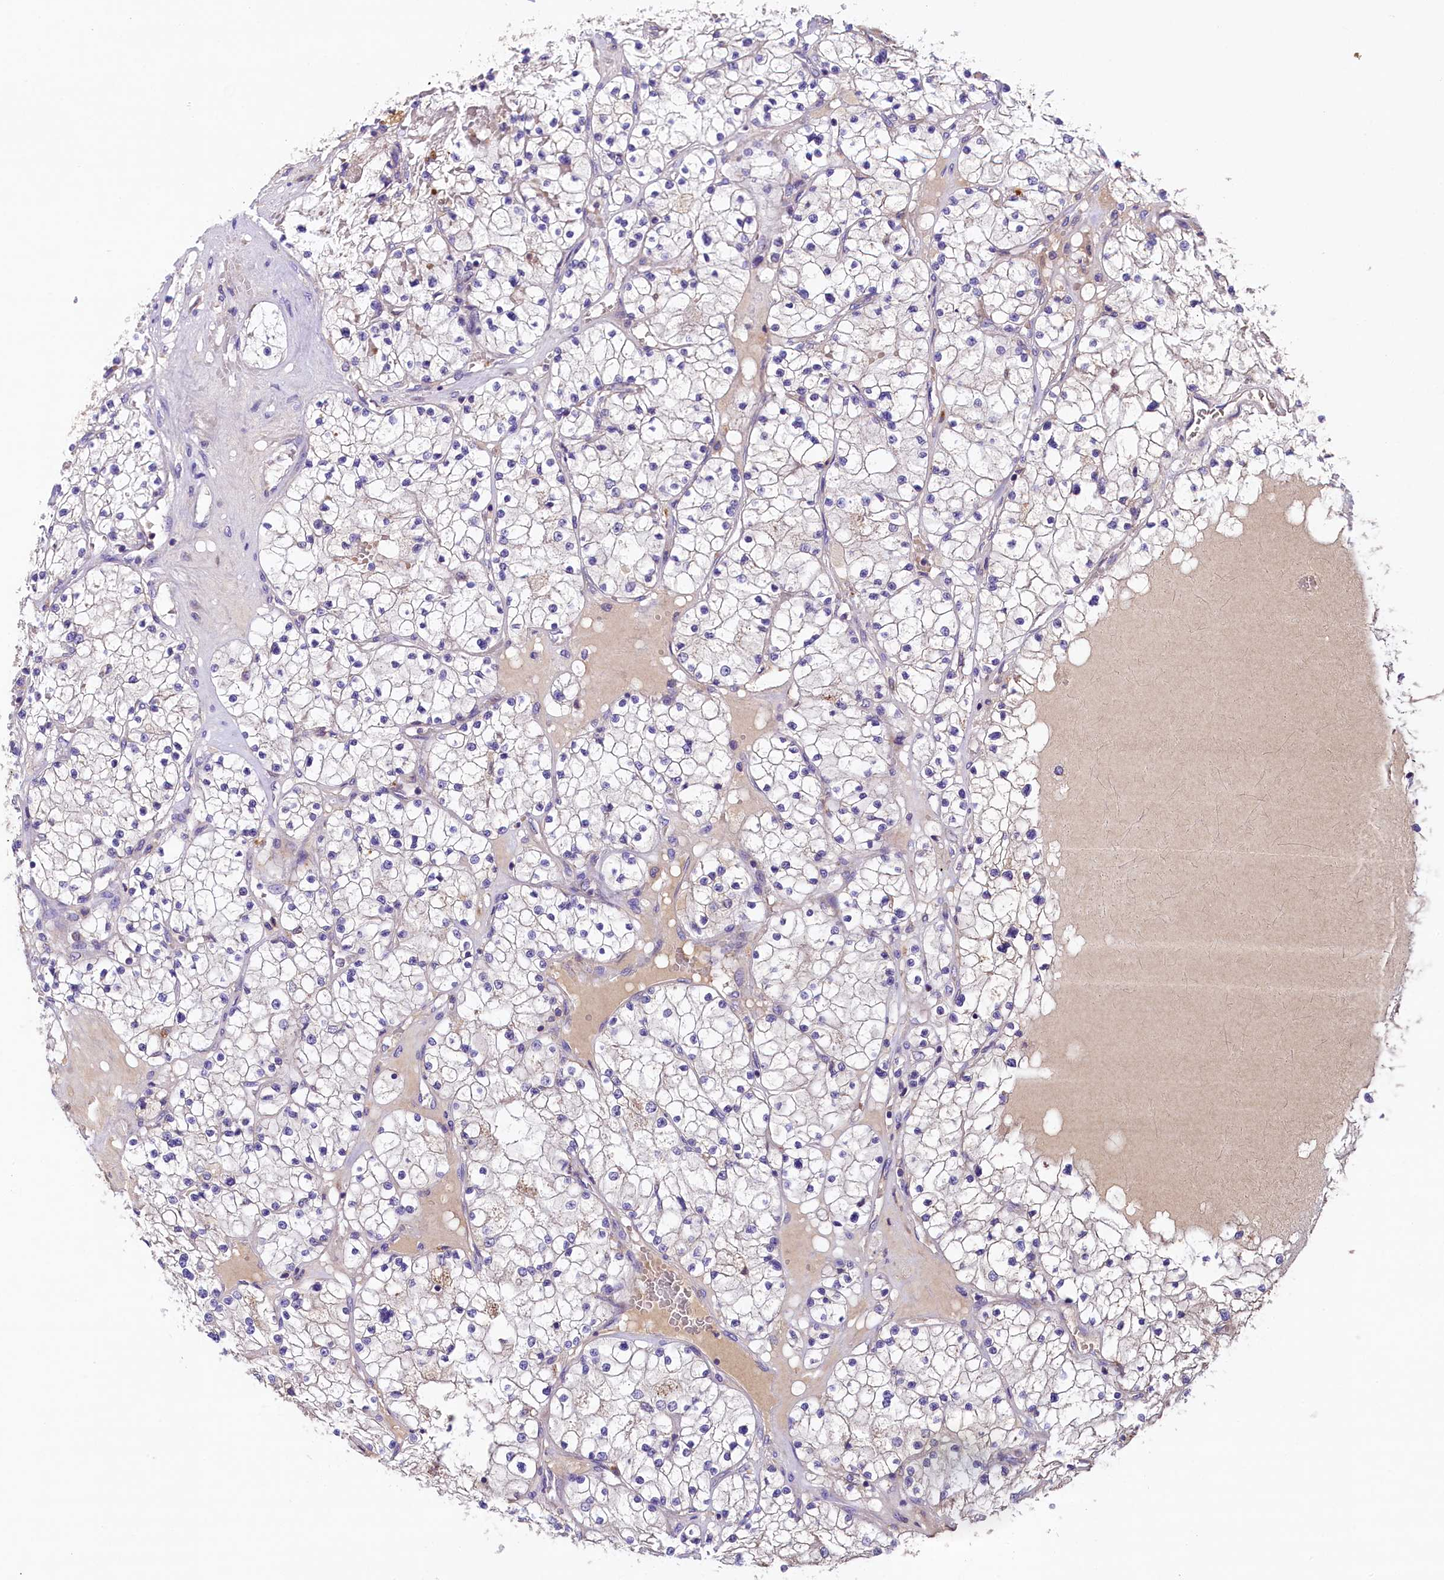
{"staining": {"intensity": "negative", "quantity": "none", "location": "none"}, "tissue": "renal cancer", "cell_type": "Tumor cells", "image_type": "cancer", "snomed": [{"axis": "morphology", "description": "Normal tissue, NOS"}, {"axis": "morphology", "description": "Adenocarcinoma, NOS"}, {"axis": "topography", "description": "Kidney"}], "caption": "The immunohistochemistry (IHC) micrograph has no significant expression in tumor cells of renal cancer tissue. The staining was performed using DAB to visualize the protein expression in brown, while the nuclei were stained in blue with hematoxylin (Magnification: 20x).", "gene": "PMPCB", "patient": {"sex": "male", "age": 68}}